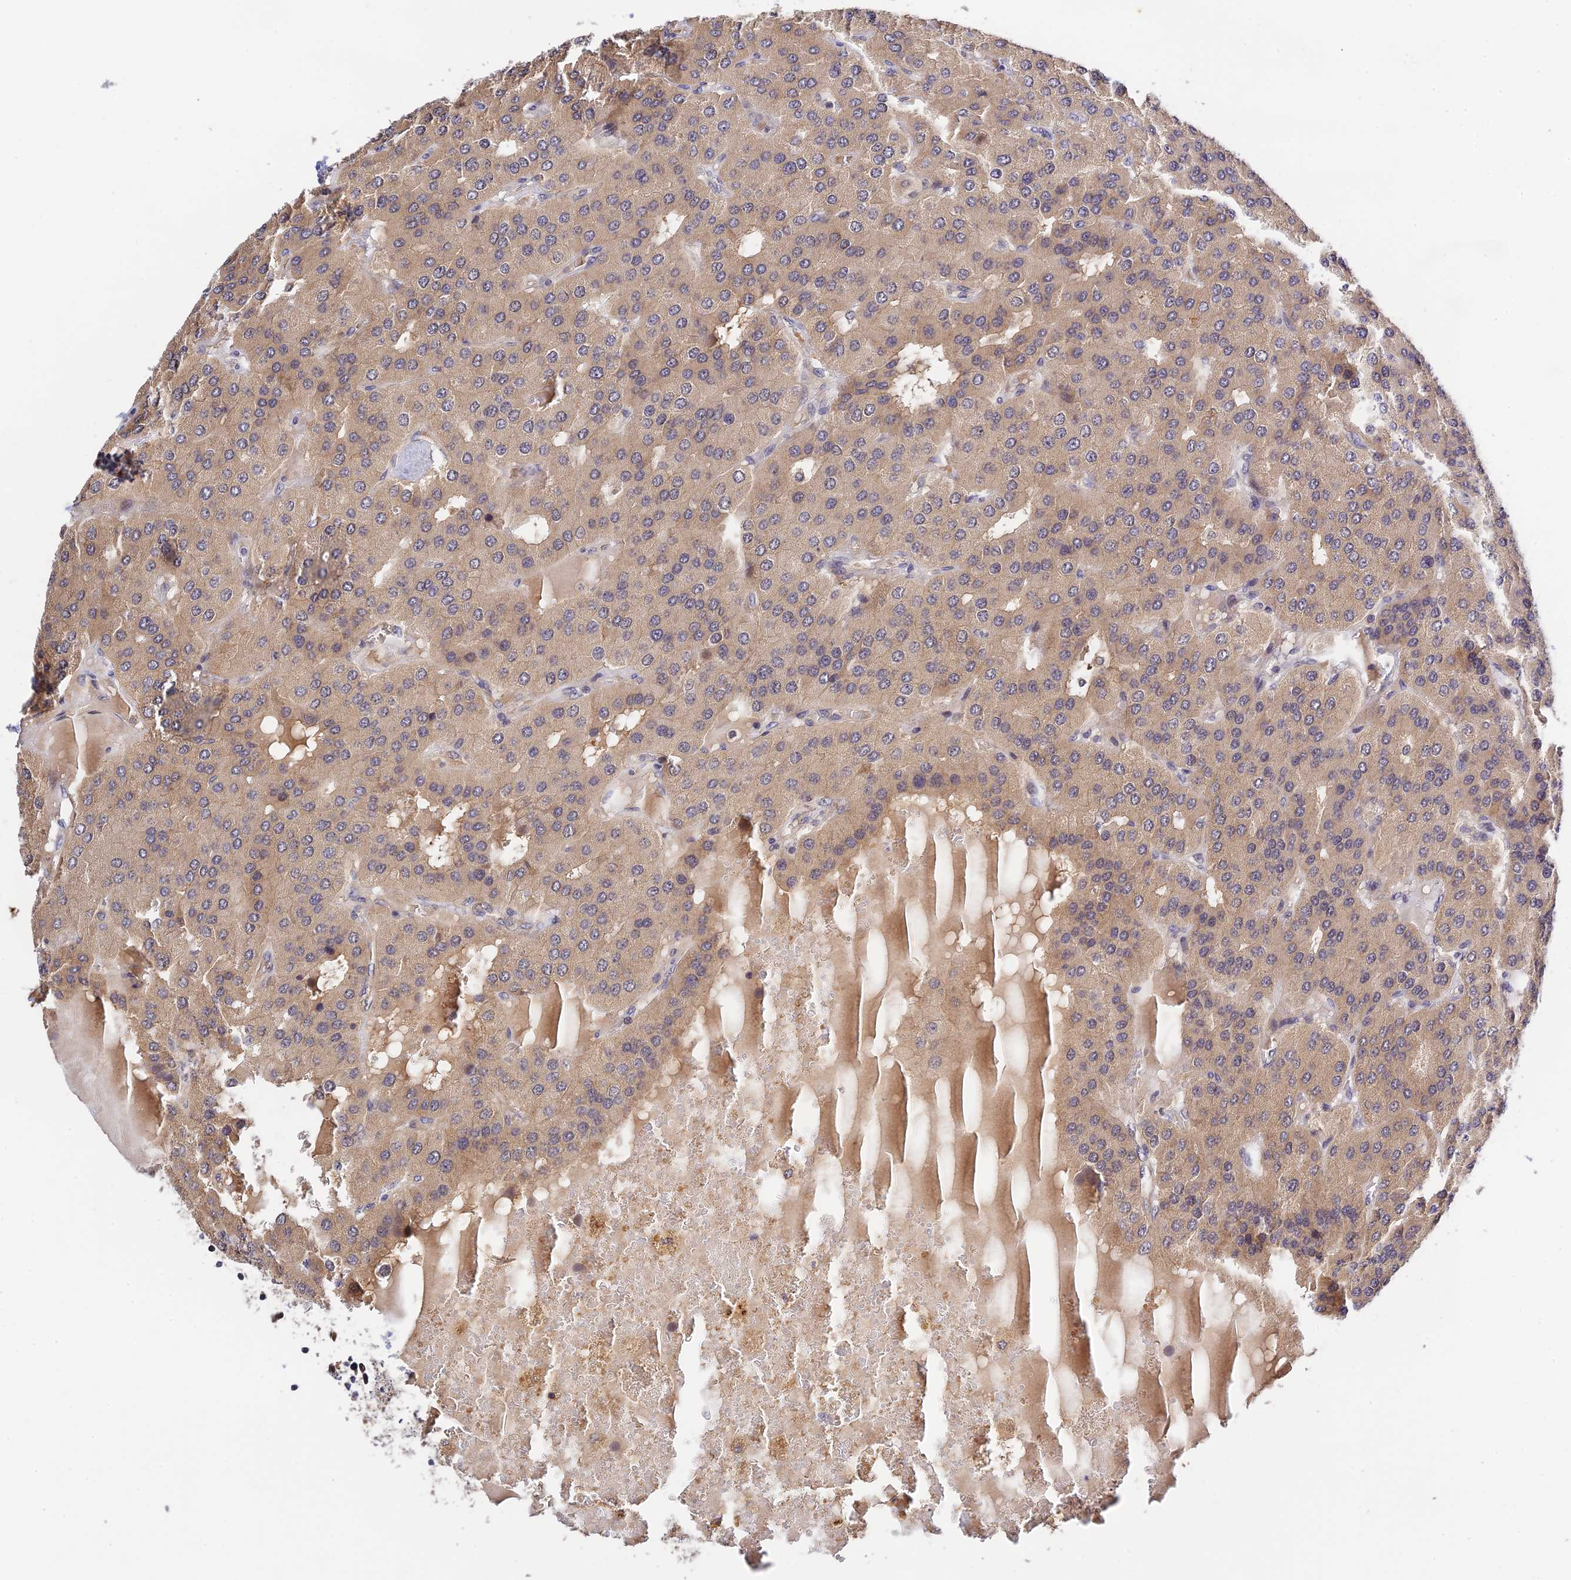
{"staining": {"intensity": "weak", "quantity": "25%-75%", "location": "cytoplasmic/membranous"}, "tissue": "parathyroid gland", "cell_type": "Glandular cells", "image_type": "normal", "snomed": [{"axis": "morphology", "description": "Normal tissue, NOS"}, {"axis": "morphology", "description": "Adenoma, NOS"}, {"axis": "topography", "description": "Parathyroid gland"}], "caption": "The photomicrograph displays a brown stain indicating the presence of a protein in the cytoplasmic/membranous of glandular cells in parathyroid gland. (DAB IHC with brightfield microscopy, high magnification).", "gene": "CWH43", "patient": {"sex": "female", "age": 86}}